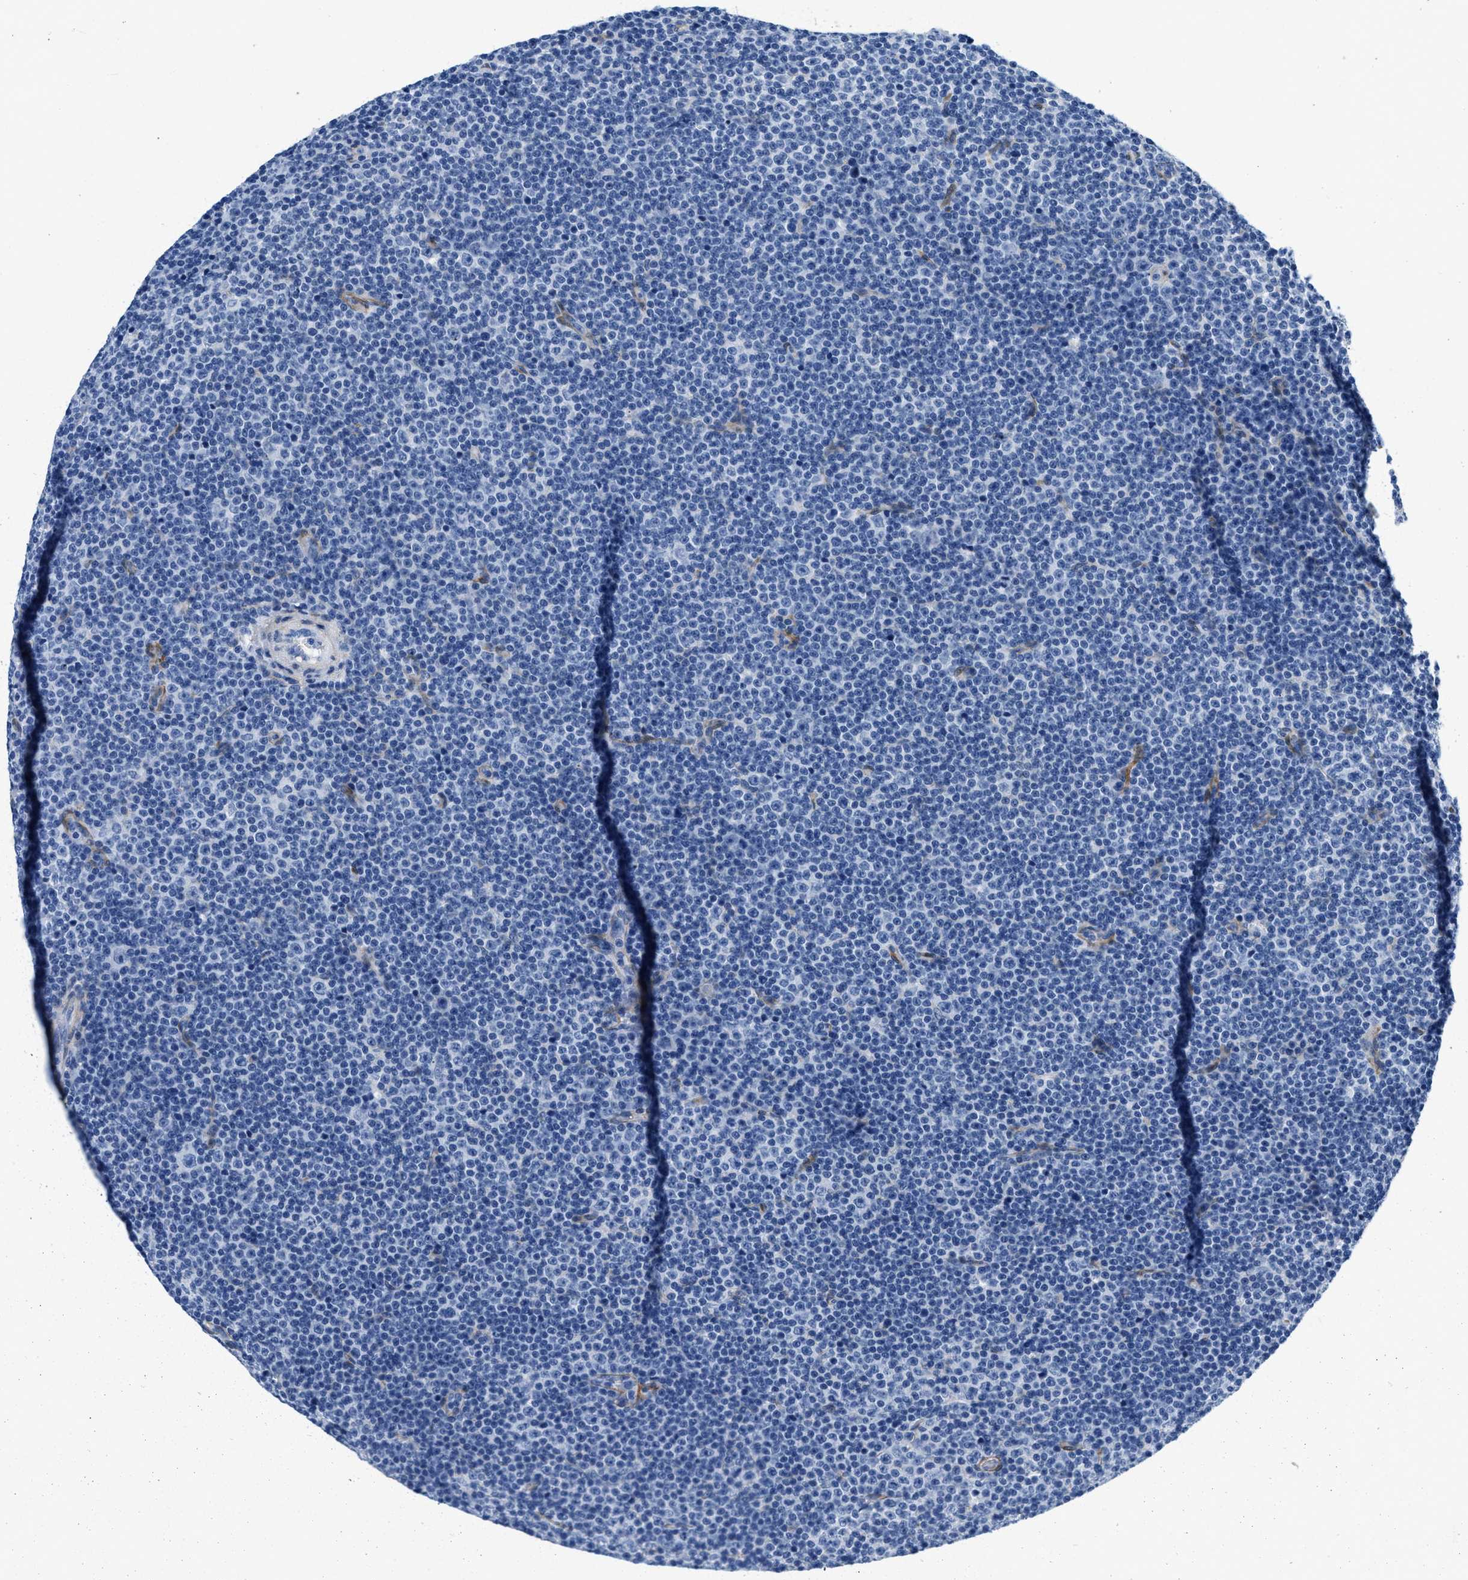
{"staining": {"intensity": "negative", "quantity": "none", "location": "none"}, "tissue": "lymphoma", "cell_type": "Tumor cells", "image_type": "cancer", "snomed": [{"axis": "morphology", "description": "Malignant lymphoma, non-Hodgkin's type, Low grade"}, {"axis": "topography", "description": "Lymph node"}], "caption": "Immunohistochemistry histopathology image of low-grade malignant lymphoma, non-Hodgkin's type stained for a protein (brown), which shows no staining in tumor cells.", "gene": "PDGFRB", "patient": {"sex": "female", "age": 67}}